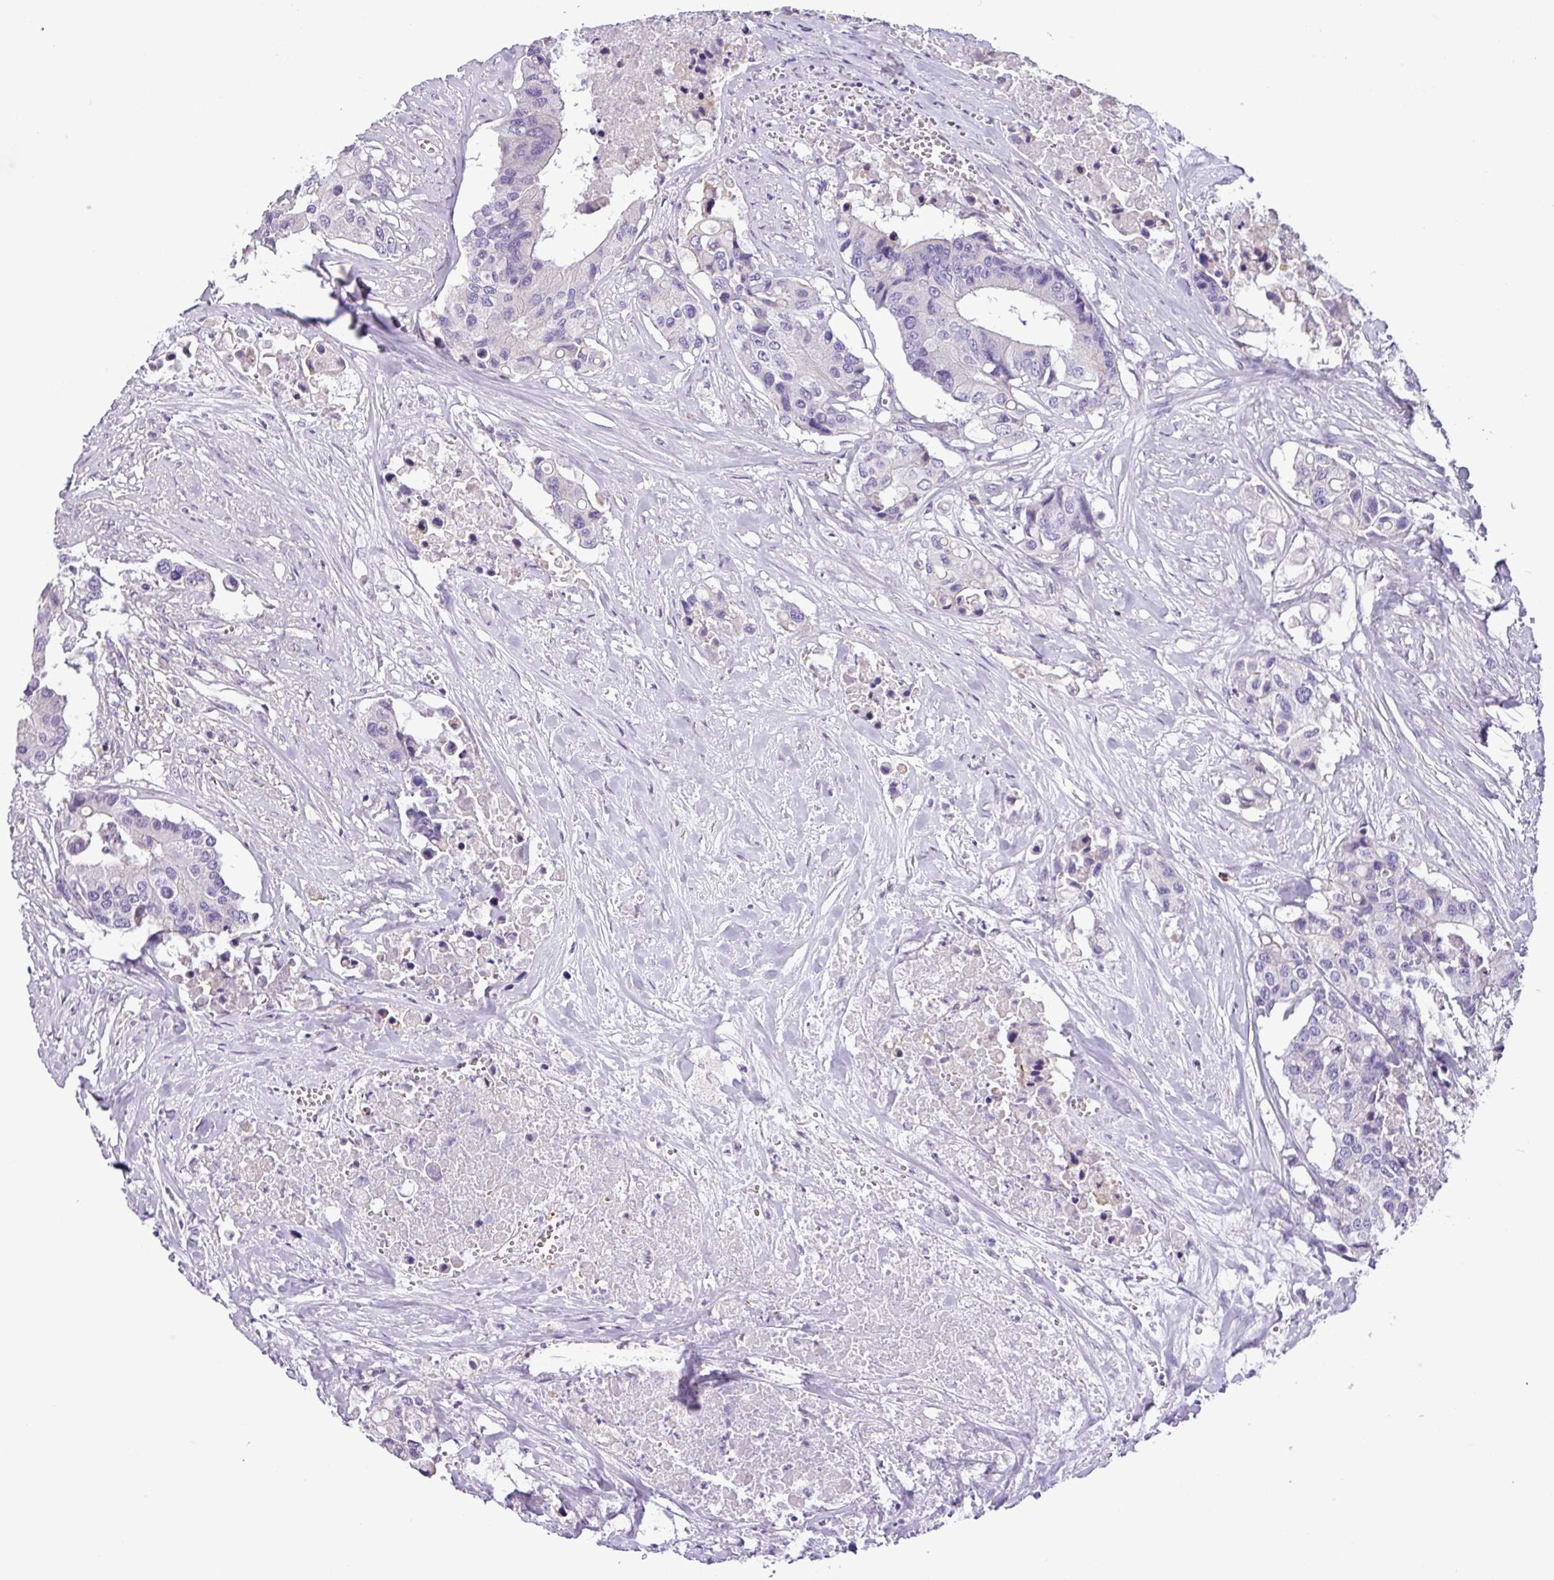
{"staining": {"intensity": "negative", "quantity": "none", "location": "none"}, "tissue": "colorectal cancer", "cell_type": "Tumor cells", "image_type": "cancer", "snomed": [{"axis": "morphology", "description": "Adenocarcinoma, NOS"}, {"axis": "topography", "description": "Colon"}], "caption": "Image shows no protein positivity in tumor cells of adenocarcinoma (colorectal) tissue.", "gene": "C11orf91", "patient": {"sex": "male", "age": 77}}